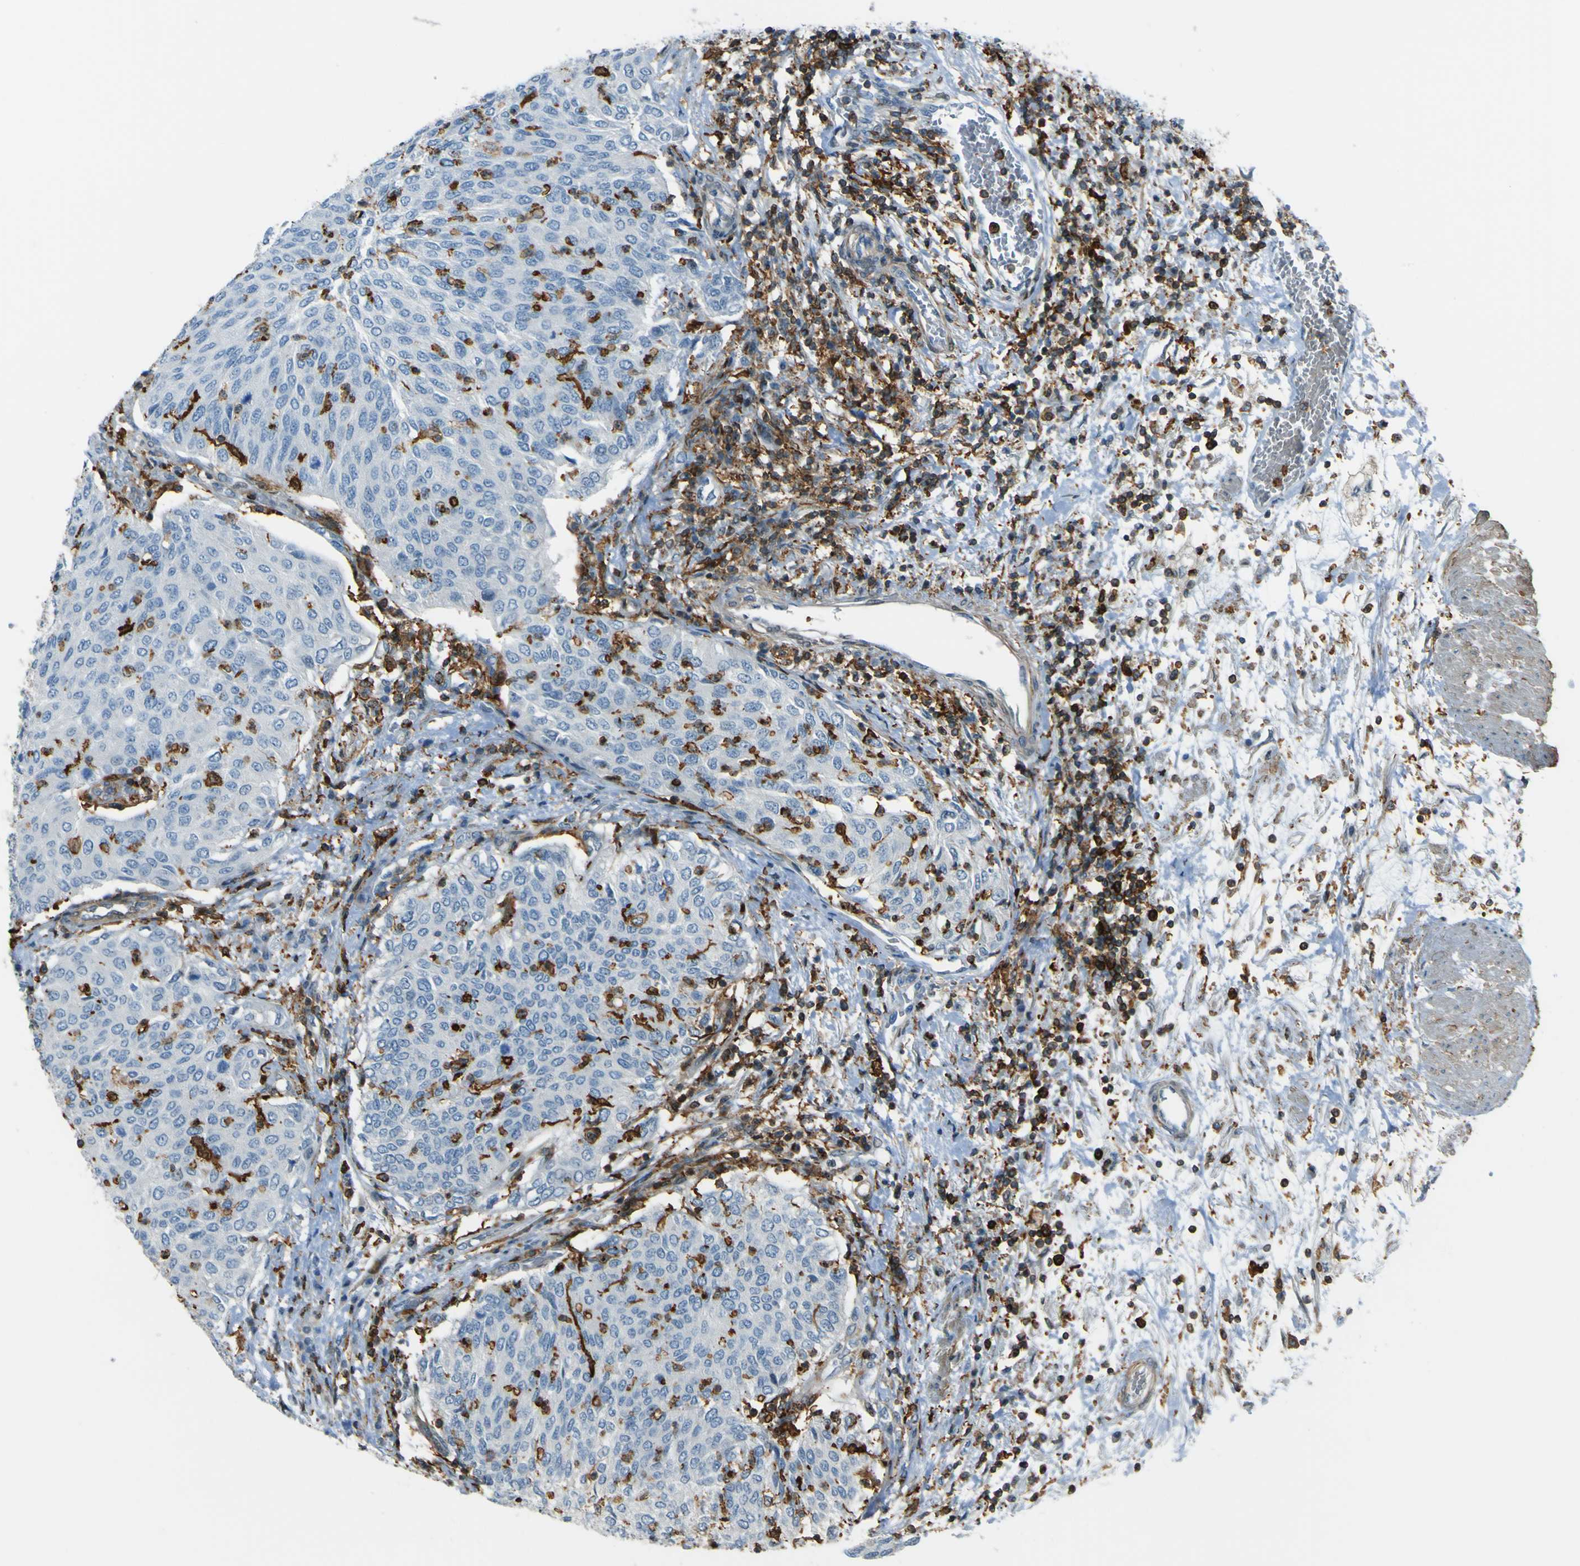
{"staining": {"intensity": "negative", "quantity": "none", "location": "none"}, "tissue": "urothelial cancer", "cell_type": "Tumor cells", "image_type": "cancer", "snomed": [{"axis": "morphology", "description": "Urothelial carcinoma, Low grade"}, {"axis": "topography", "description": "Urinary bladder"}], "caption": "High power microscopy image of an IHC micrograph of urothelial cancer, revealing no significant staining in tumor cells.", "gene": "PCDHB5", "patient": {"sex": "female", "age": 79}}